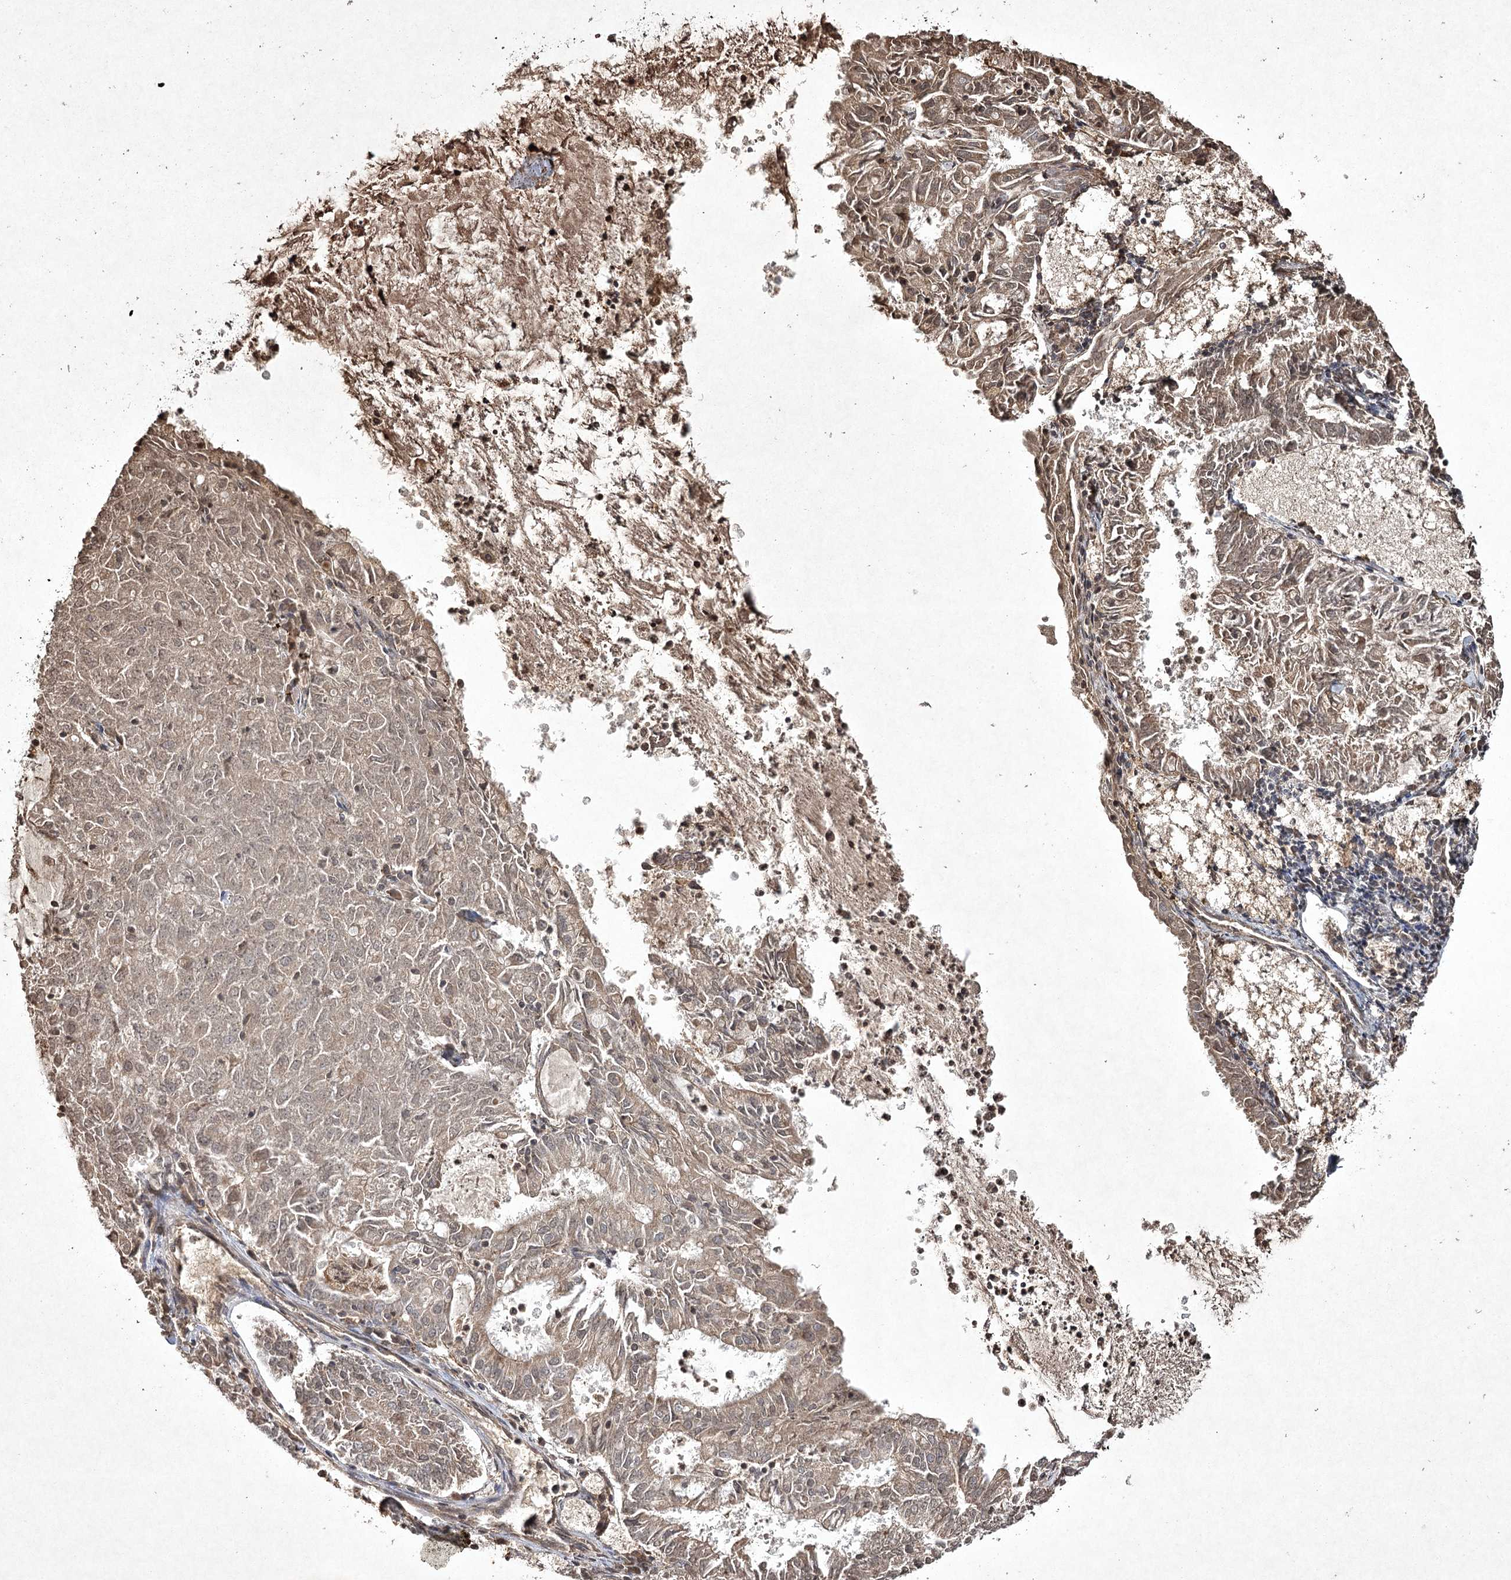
{"staining": {"intensity": "moderate", "quantity": "25%-75%", "location": "cytoplasmic/membranous"}, "tissue": "endometrial cancer", "cell_type": "Tumor cells", "image_type": "cancer", "snomed": [{"axis": "morphology", "description": "Adenocarcinoma, NOS"}, {"axis": "topography", "description": "Endometrium"}], "caption": "An image showing moderate cytoplasmic/membranous staining in about 25%-75% of tumor cells in endometrial adenocarcinoma, as visualized by brown immunohistochemical staining.", "gene": "CYP2B6", "patient": {"sex": "female", "age": 57}}